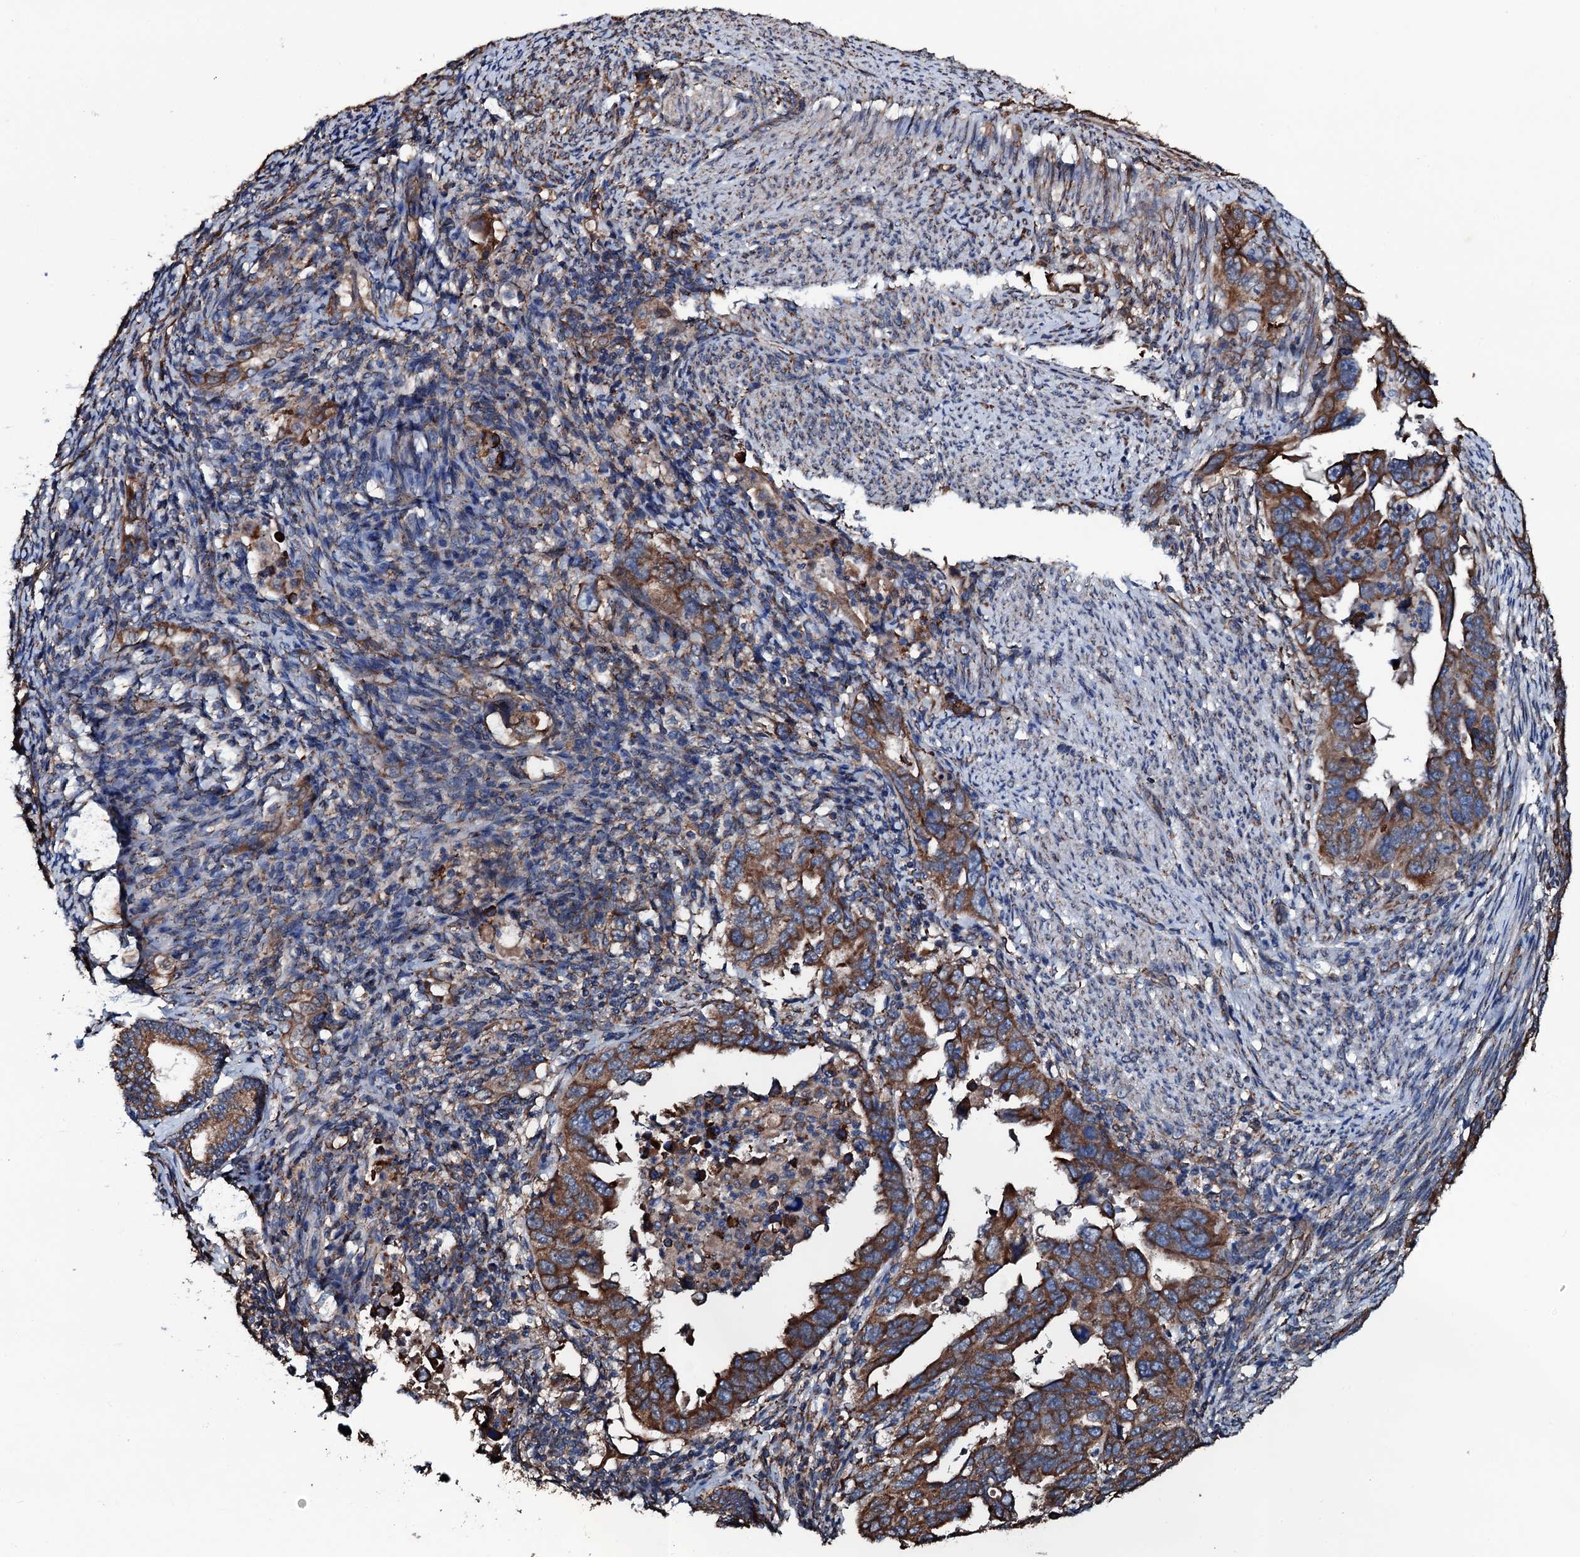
{"staining": {"intensity": "strong", "quantity": ">75%", "location": "cytoplasmic/membranous"}, "tissue": "endometrial cancer", "cell_type": "Tumor cells", "image_type": "cancer", "snomed": [{"axis": "morphology", "description": "Adenocarcinoma, NOS"}, {"axis": "topography", "description": "Endometrium"}], "caption": "The image exhibits immunohistochemical staining of endometrial adenocarcinoma. There is strong cytoplasmic/membranous expression is identified in approximately >75% of tumor cells.", "gene": "RAB12", "patient": {"sex": "female", "age": 65}}